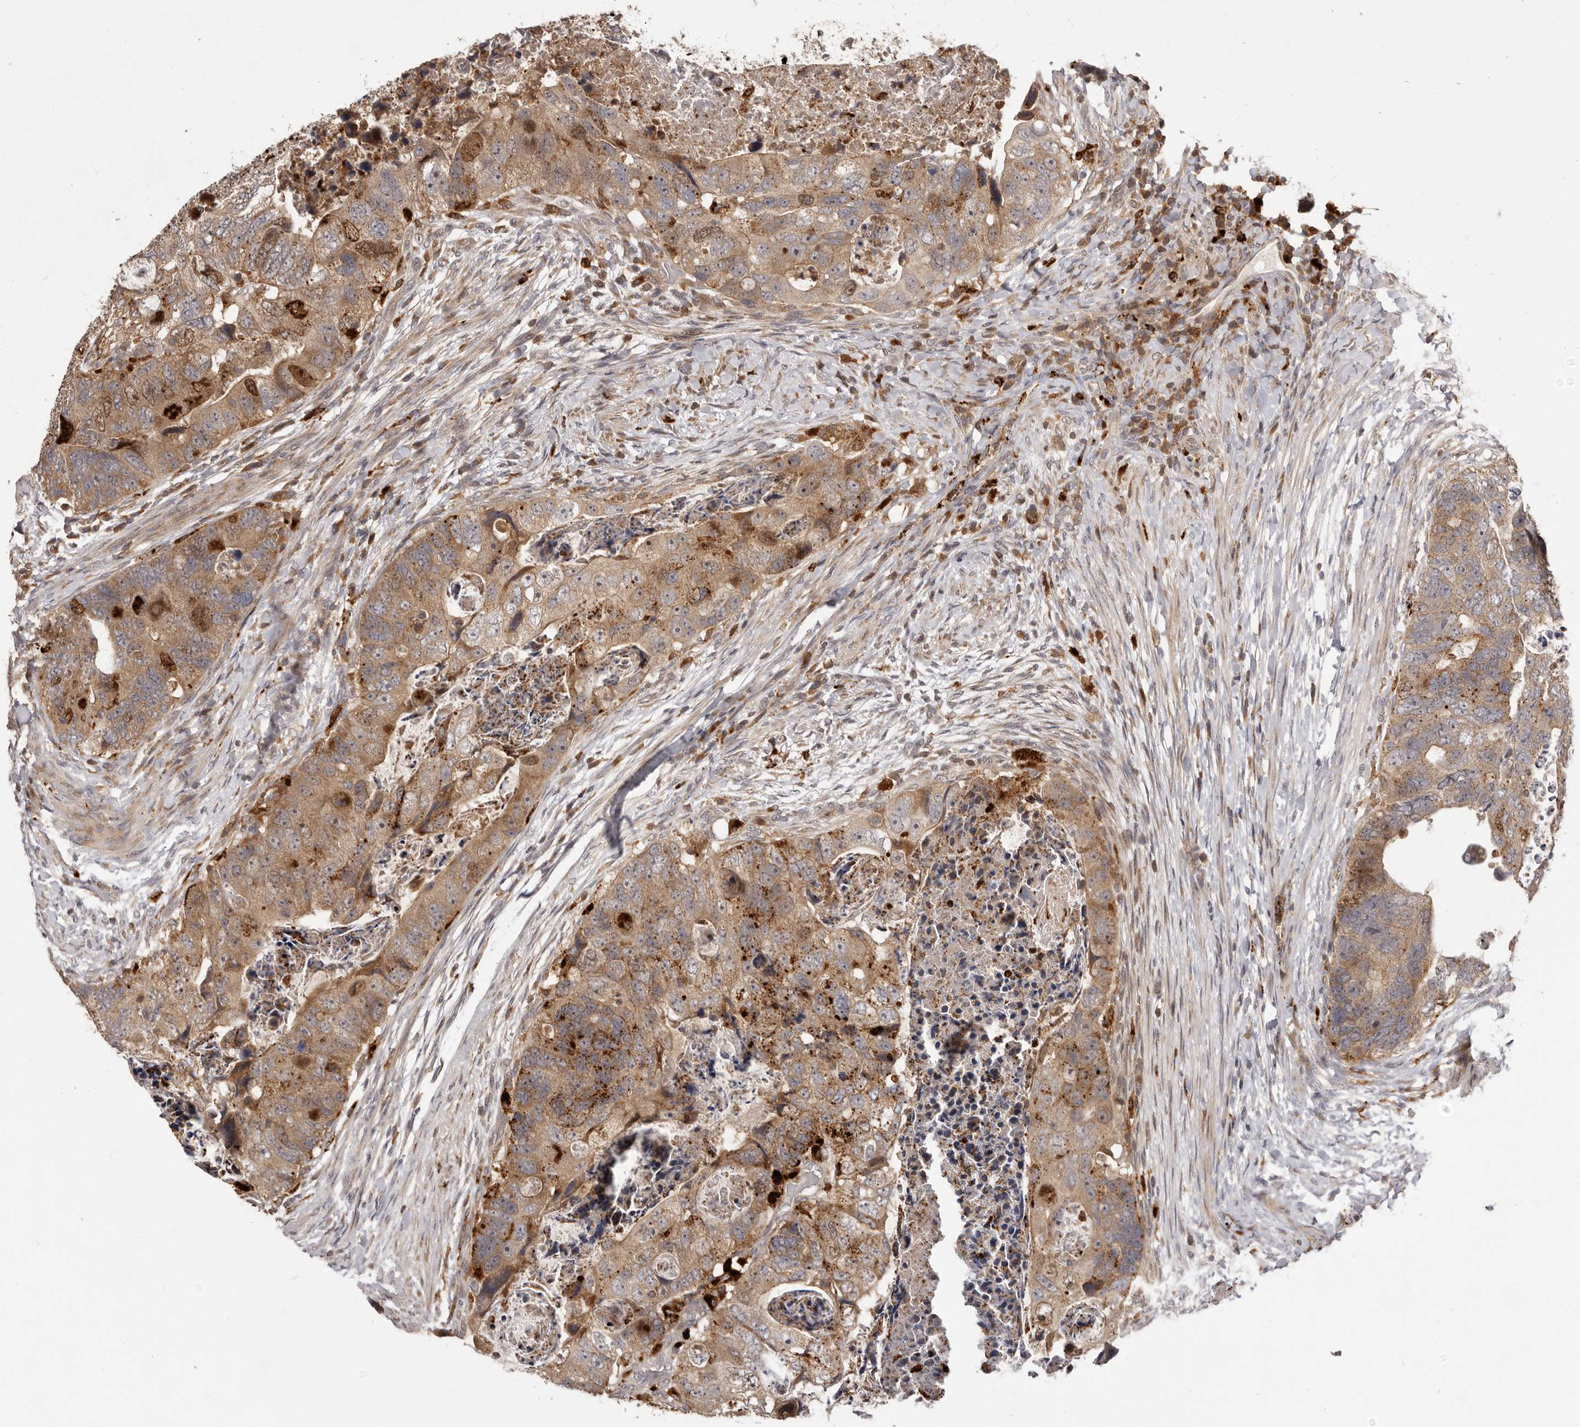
{"staining": {"intensity": "moderate", "quantity": ">75%", "location": "cytoplasmic/membranous,nuclear"}, "tissue": "colorectal cancer", "cell_type": "Tumor cells", "image_type": "cancer", "snomed": [{"axis": "morphology", "description": "Adenocarcinoma, NOS"}, {"axis": "topography", "description": "Rectum"}], "caption": "A high-resolution micrograph shows immunohistochemistry staining of colorectal cancer (adenocarcinoma), which shows moderate cytoplasmic/membranous and nuclear staining in approximately >75% of tumor cells. (IHC, brightfield microscopy, high magnification).", "gene": "RNF187", "patient": {"sex": "male", "age": 59}}